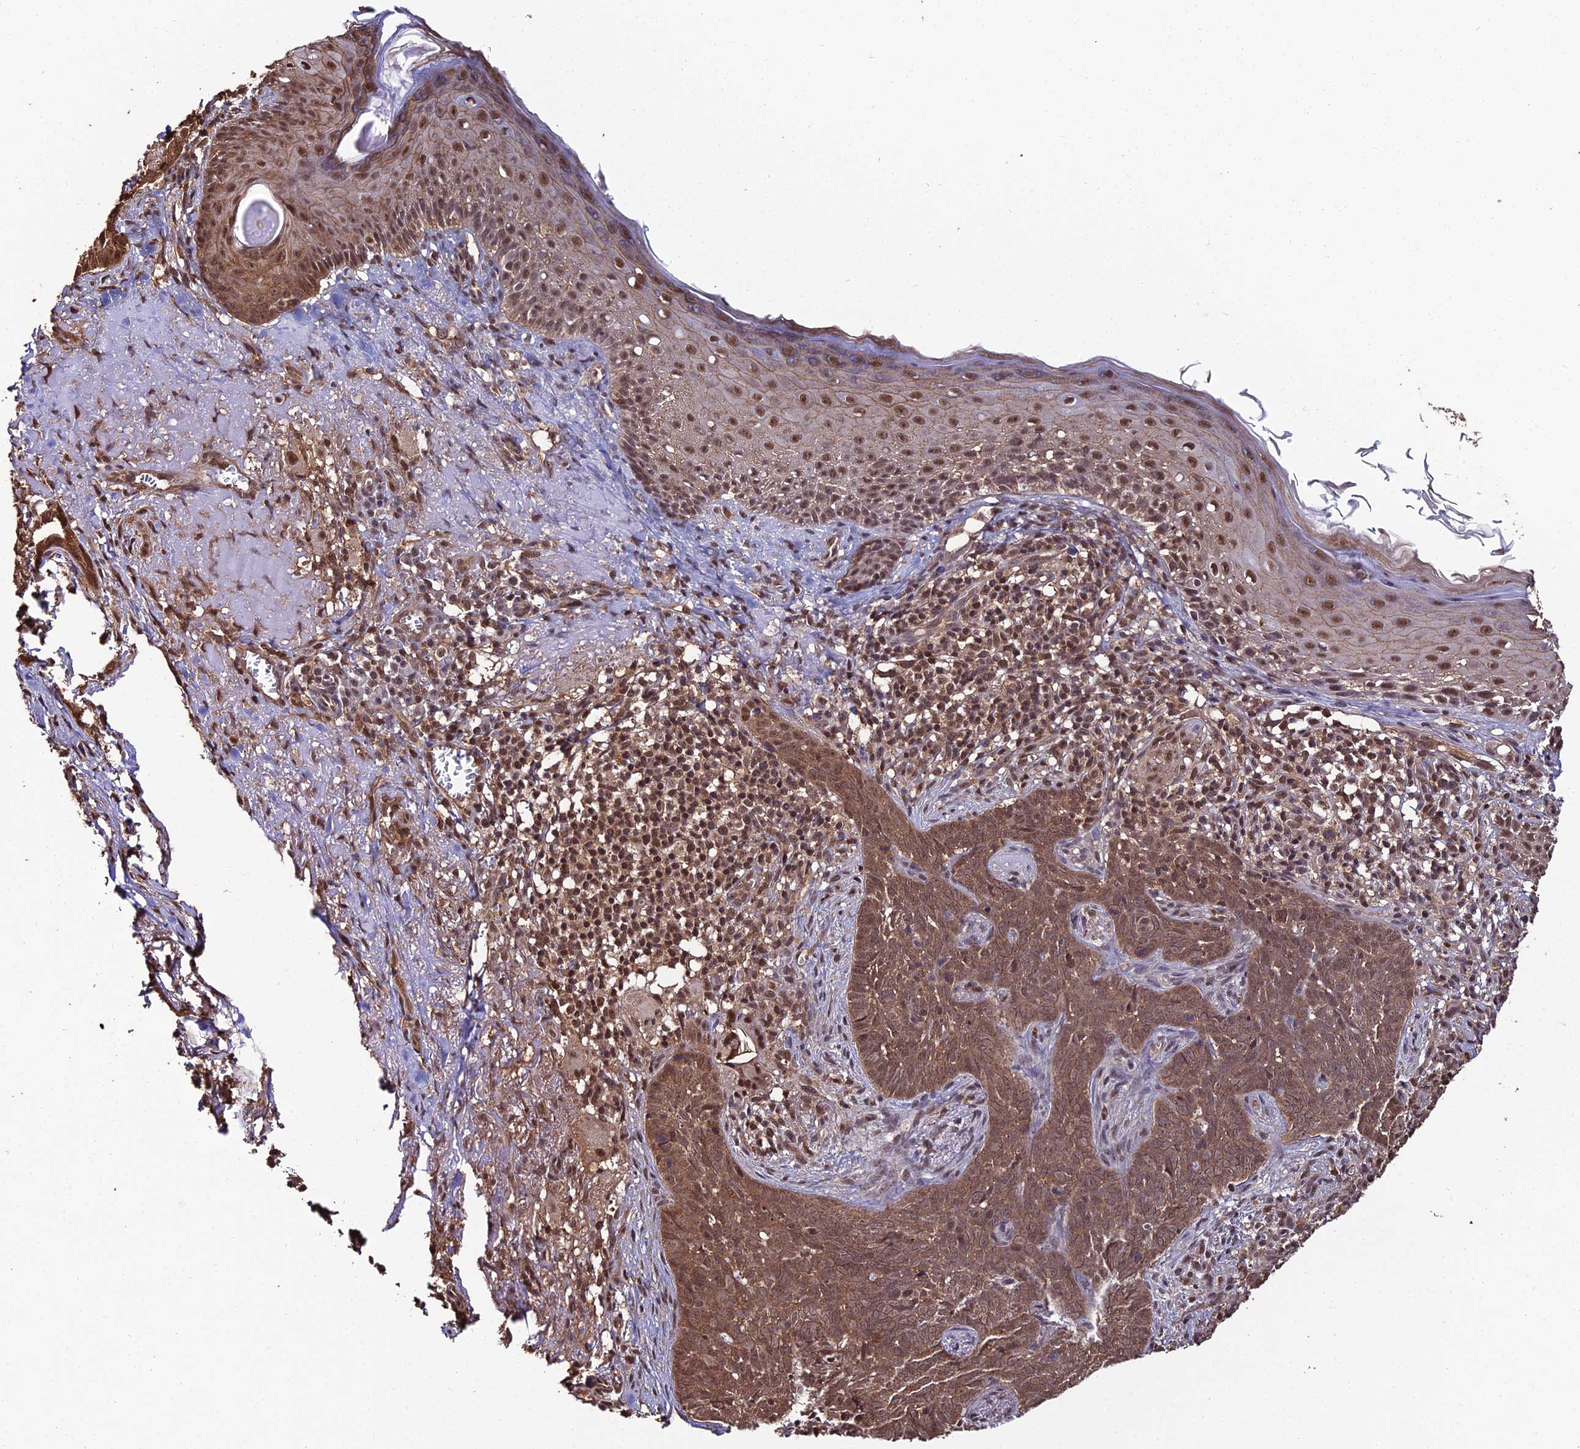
{"staining": {"intensity": "moderate", "quantity": ">75%", "location": "cytoplasmic/membranous,nuclear"}, "tissue": "skin cancer", "cell_type": "Tumor cells", "image_type": "cancer", "snomed": [{"axis": "morphology", "description": "Basal cell carcinoma"}, {"axis": "topography", "description": "Skin"}], "caption": "A brown stain highlights moderate cytoplasmic/membranous and nuclear positivity of a protein in human skin cancer (basal cell carcinoma) tumor cells. Nuclei are stained in blue.", "gene": "PPP4C", "patient": {"sex": "female", "age": 76}}